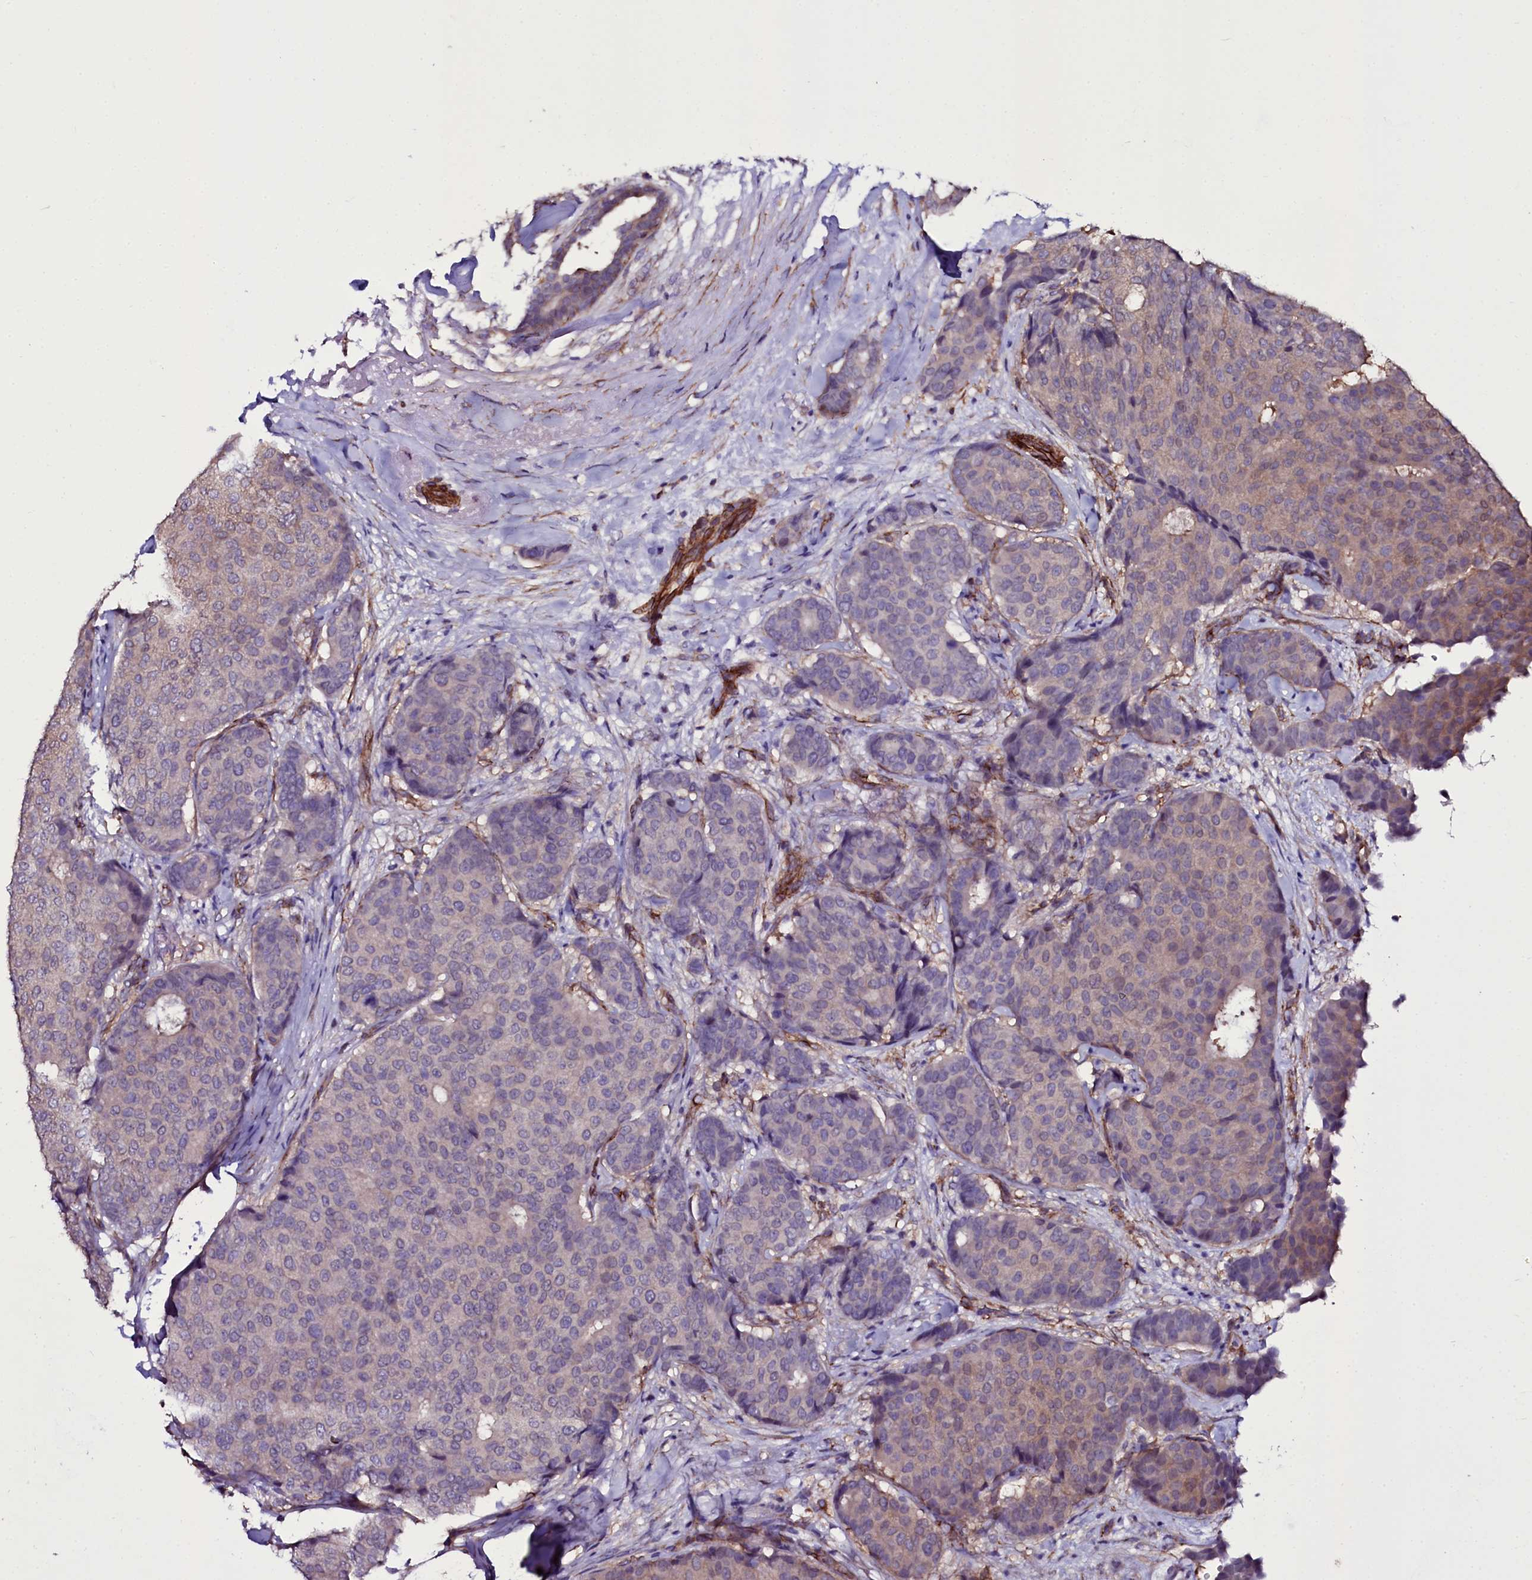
{"staining": {"intensity": "weak", "quantity": "25%-75%", "location": "cytoplasmic/membranous"}, "tissue": "breast cancer", "cell_type": "Tumor cells", "image_type": "cancer", "snomed": [{"axis": "morphology", "description": "Duct carcinoma"}, {"axis": "topography", "description": "Breast"}], "caption": "A micrograph of breast cancer (infiltrating ductal carcinoma) stained for a protein demonstrates weak cytoplasmic/membranous brown staining in tumor cells.", "gene": "MEX3C", "patient": {"sex": "female", "age": 75}}